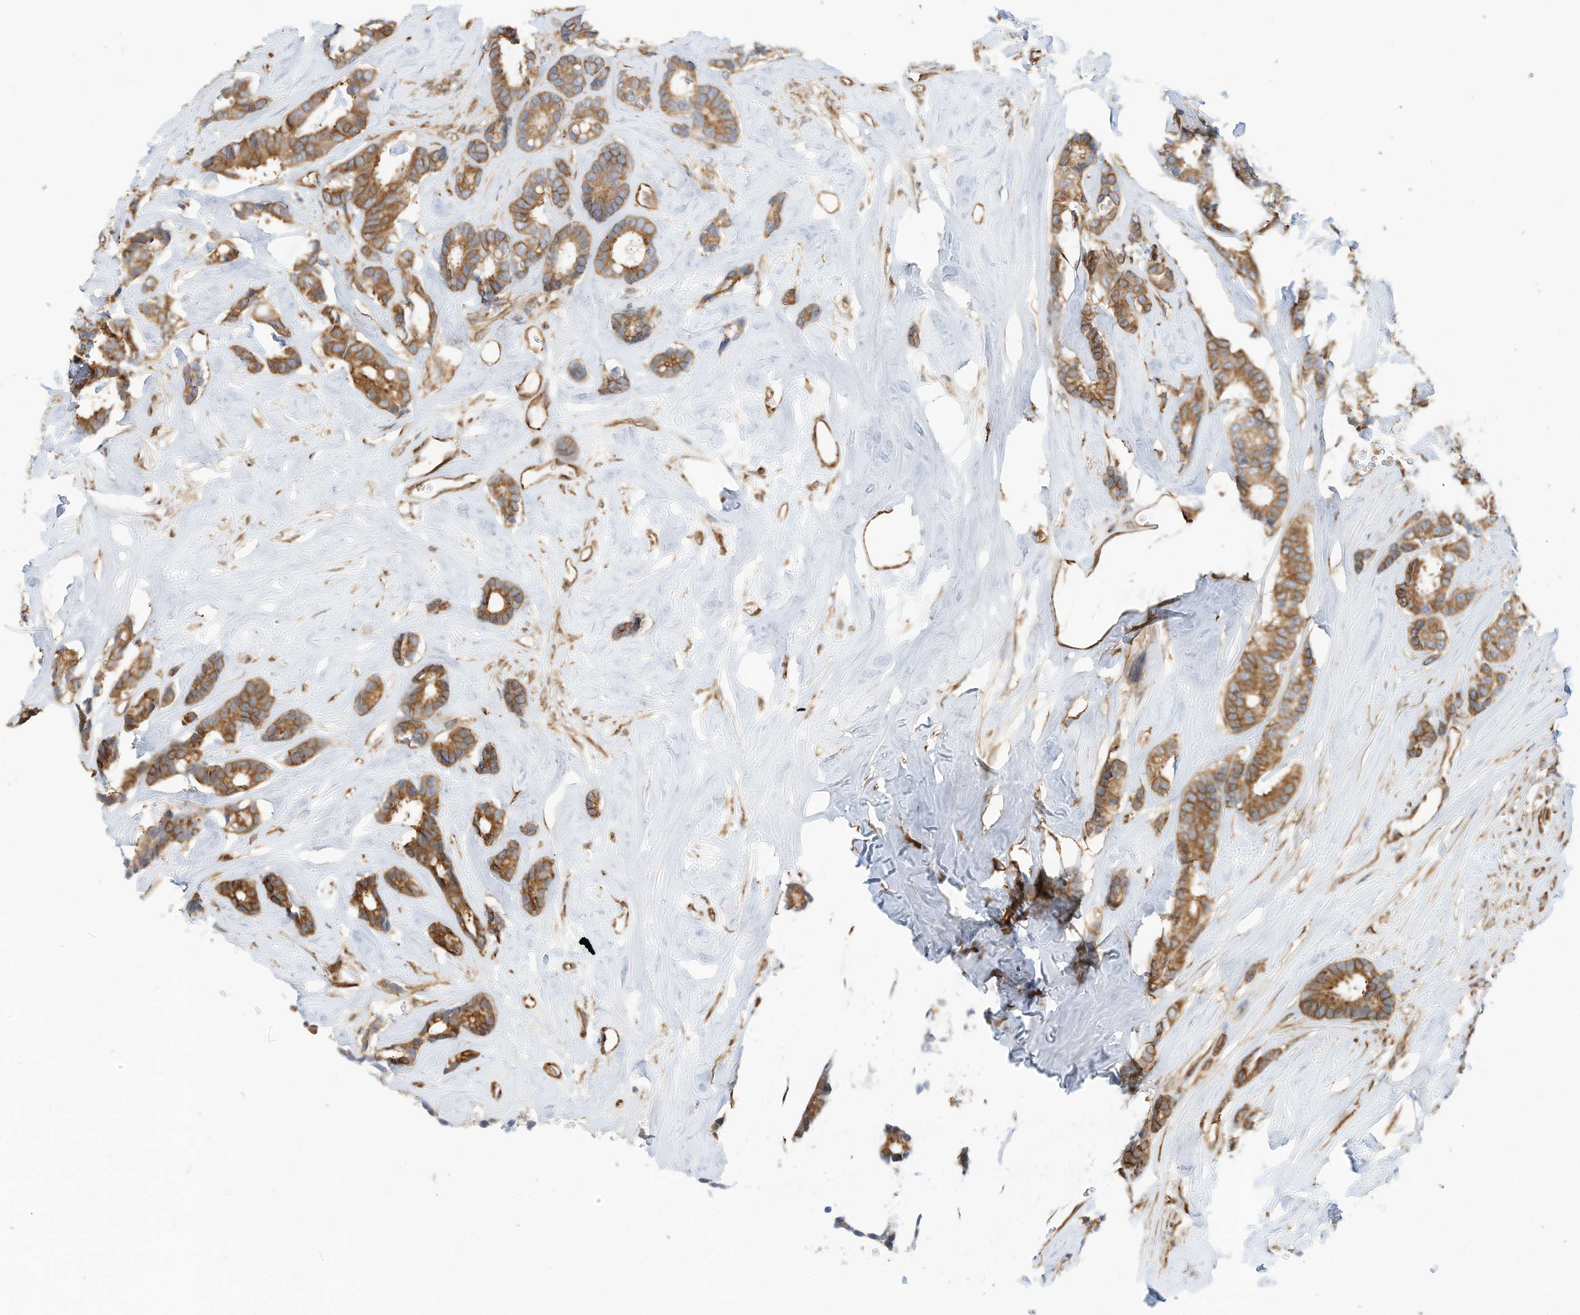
{"staining": {"intensity": "moderate", "quantity": ">75%", "location": "cytoplasmic/membranous"}, "tissue": "breast cancer", "cell_type": "Tumor cells", "image_type": "cancer", "snomed": [{"axis": "morphology", "description": "Duct carcinoma"}, {"axis": "topography", "description": "Breast"}], "caption": "Immunohistochemistry (IHC) of breast cancer (infiltrating ductal carcinoma) displays medium levels of moderate cytoplasmic/membranous staining in about >75% of tumor cells.", "gene": "OFD1", "patient": {"sex": "female", "age": 40}}